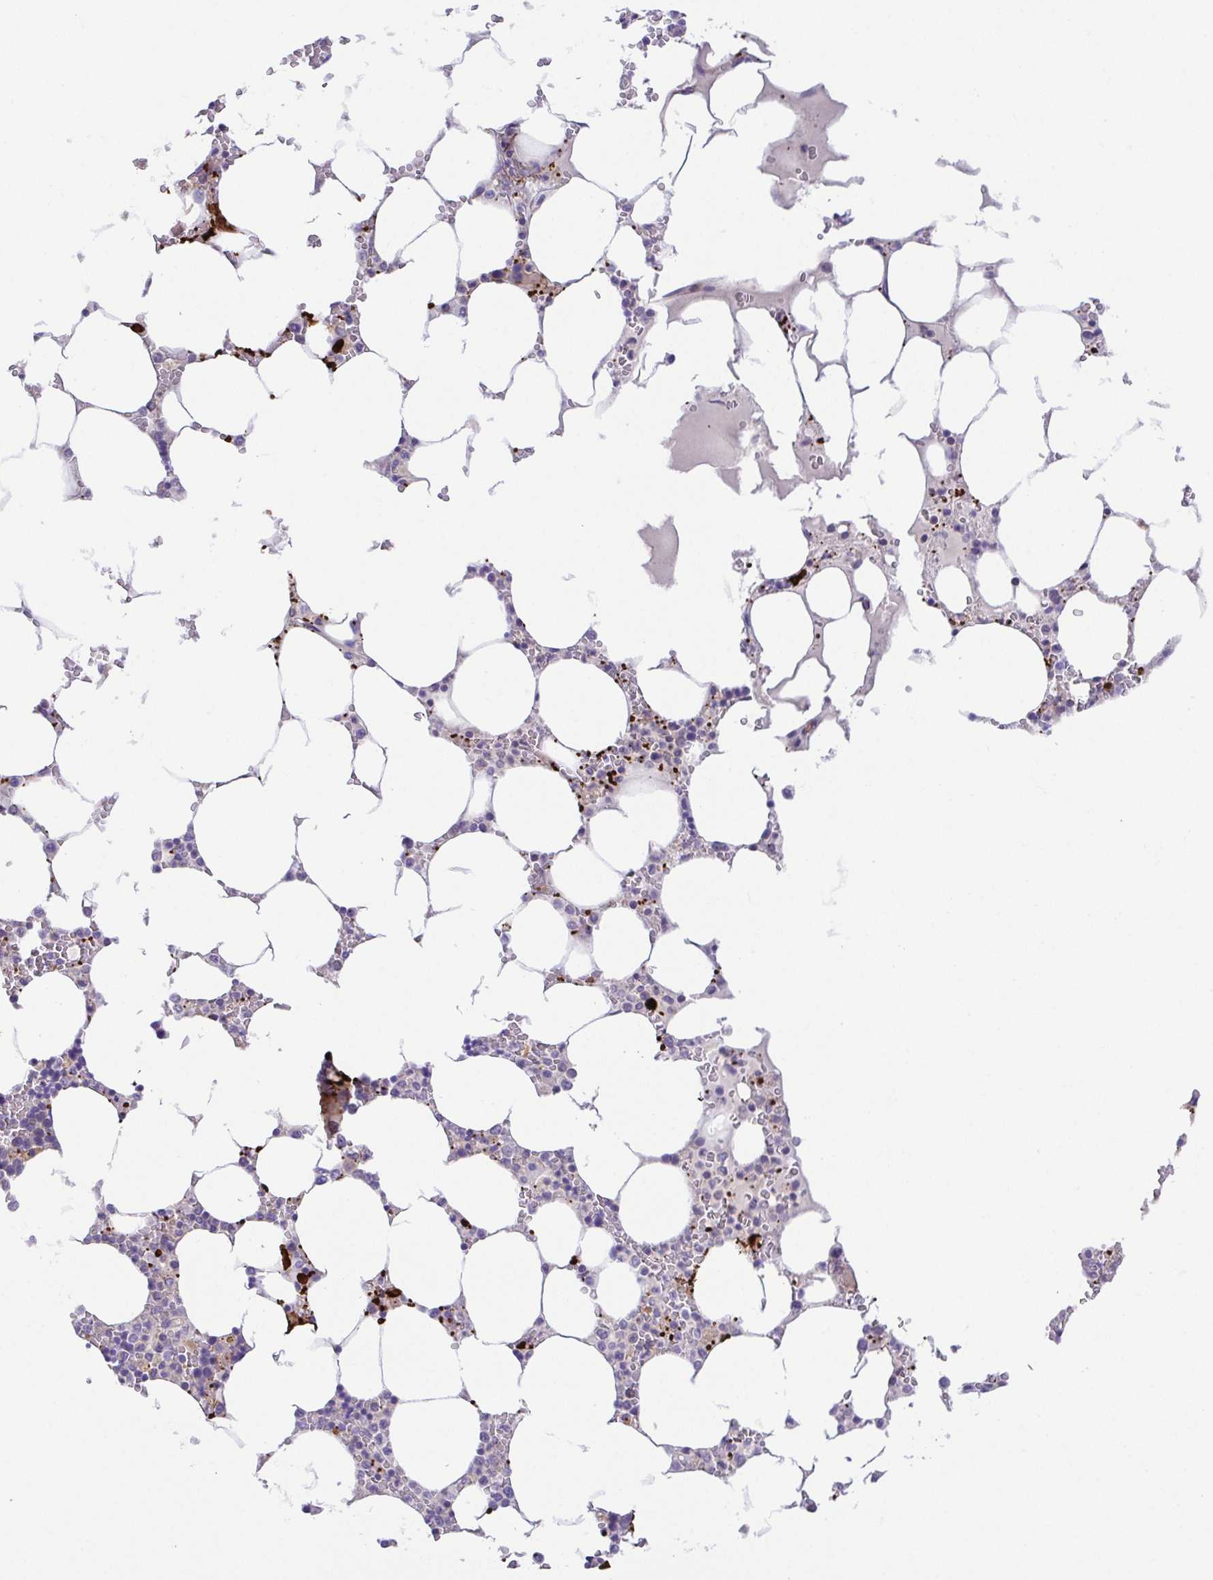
{"staining": {"intensity": "negative", "quantity": "none", "location": "none"}, "tissue": "bone marrow", "cell_type": "Hematopoietic cells", "image_type": "normal", "snomed": [{"axis": "morphology", "description": "Normal tissue, NOS"}, {"axis": "topography", "description": "Bone marrow"}], "caption": "Bone marrow stained for a protein using IHC demonstrates no positivity hematopoietic cells.", "gene": "PRR14L", "patient": {"sex": "male", "age": 64}}